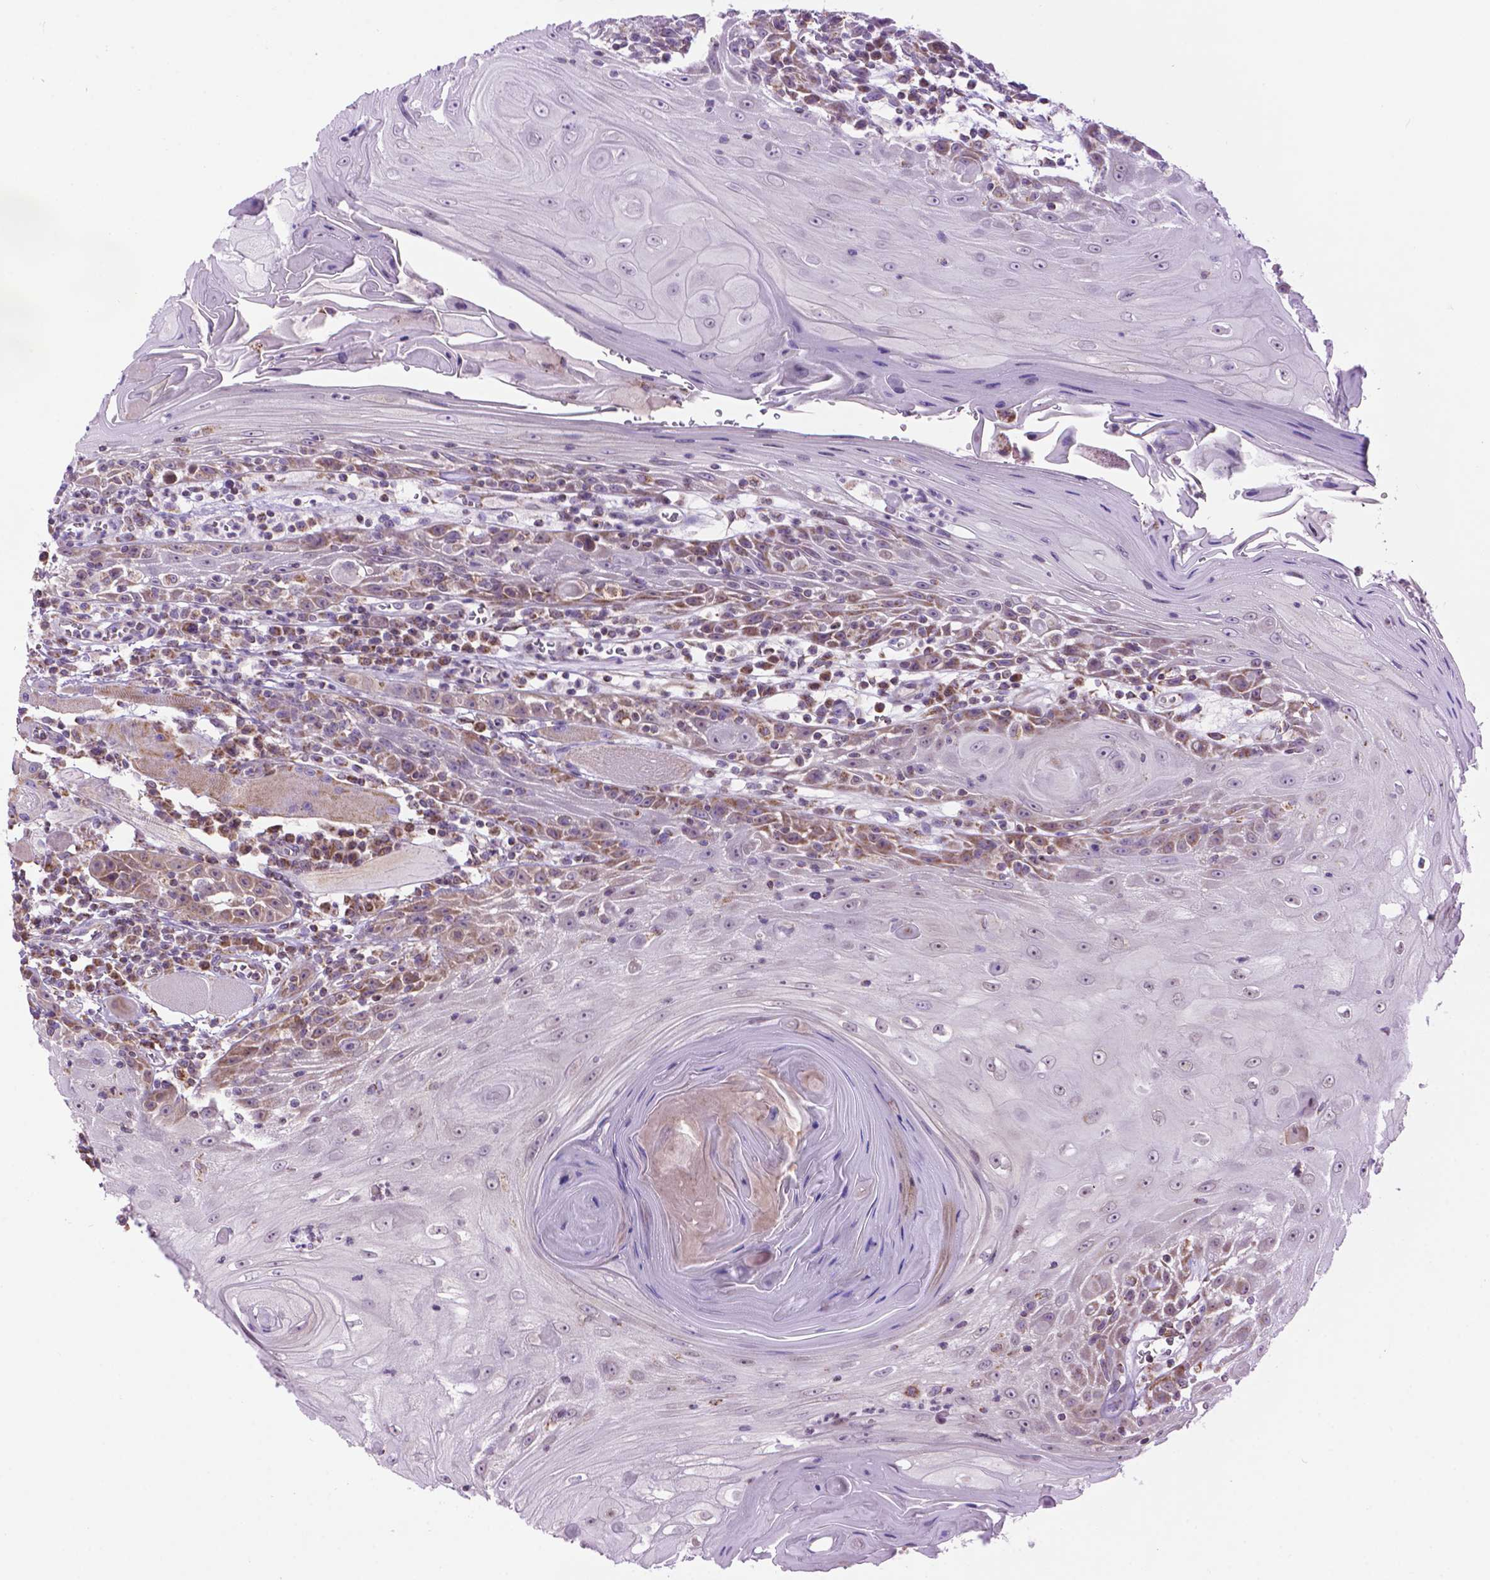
{"staining": {"intensity": "moderate", "quantity": "<25%", "location": "cytoplasmic/membranous"}, "tissue": "head and neck cancer", "cell_type": "Tumor cells", "image_type": "cancer", "snomed": [{"axis": "morphology", "description": "Normal tissue, NOS"}, {"axis": "morphology", "description": "Squamous cell carcinoma, NOS"}, {"axis": "topography", "description": "Oral tissue"}, {"axis": "topography", "description": "Head-Neck"}], "caption": "A high-resolution histopathology image shows IHC staining of head and neck cancer, which reveals moderate cytoplasmic/membranous positivity in approximately <25% of tumor cells. (Brightfield microscopy of DAB IHC at high magnification).", "gene": "PYCR3", "patient": {"sex": "male", "age": 52}}